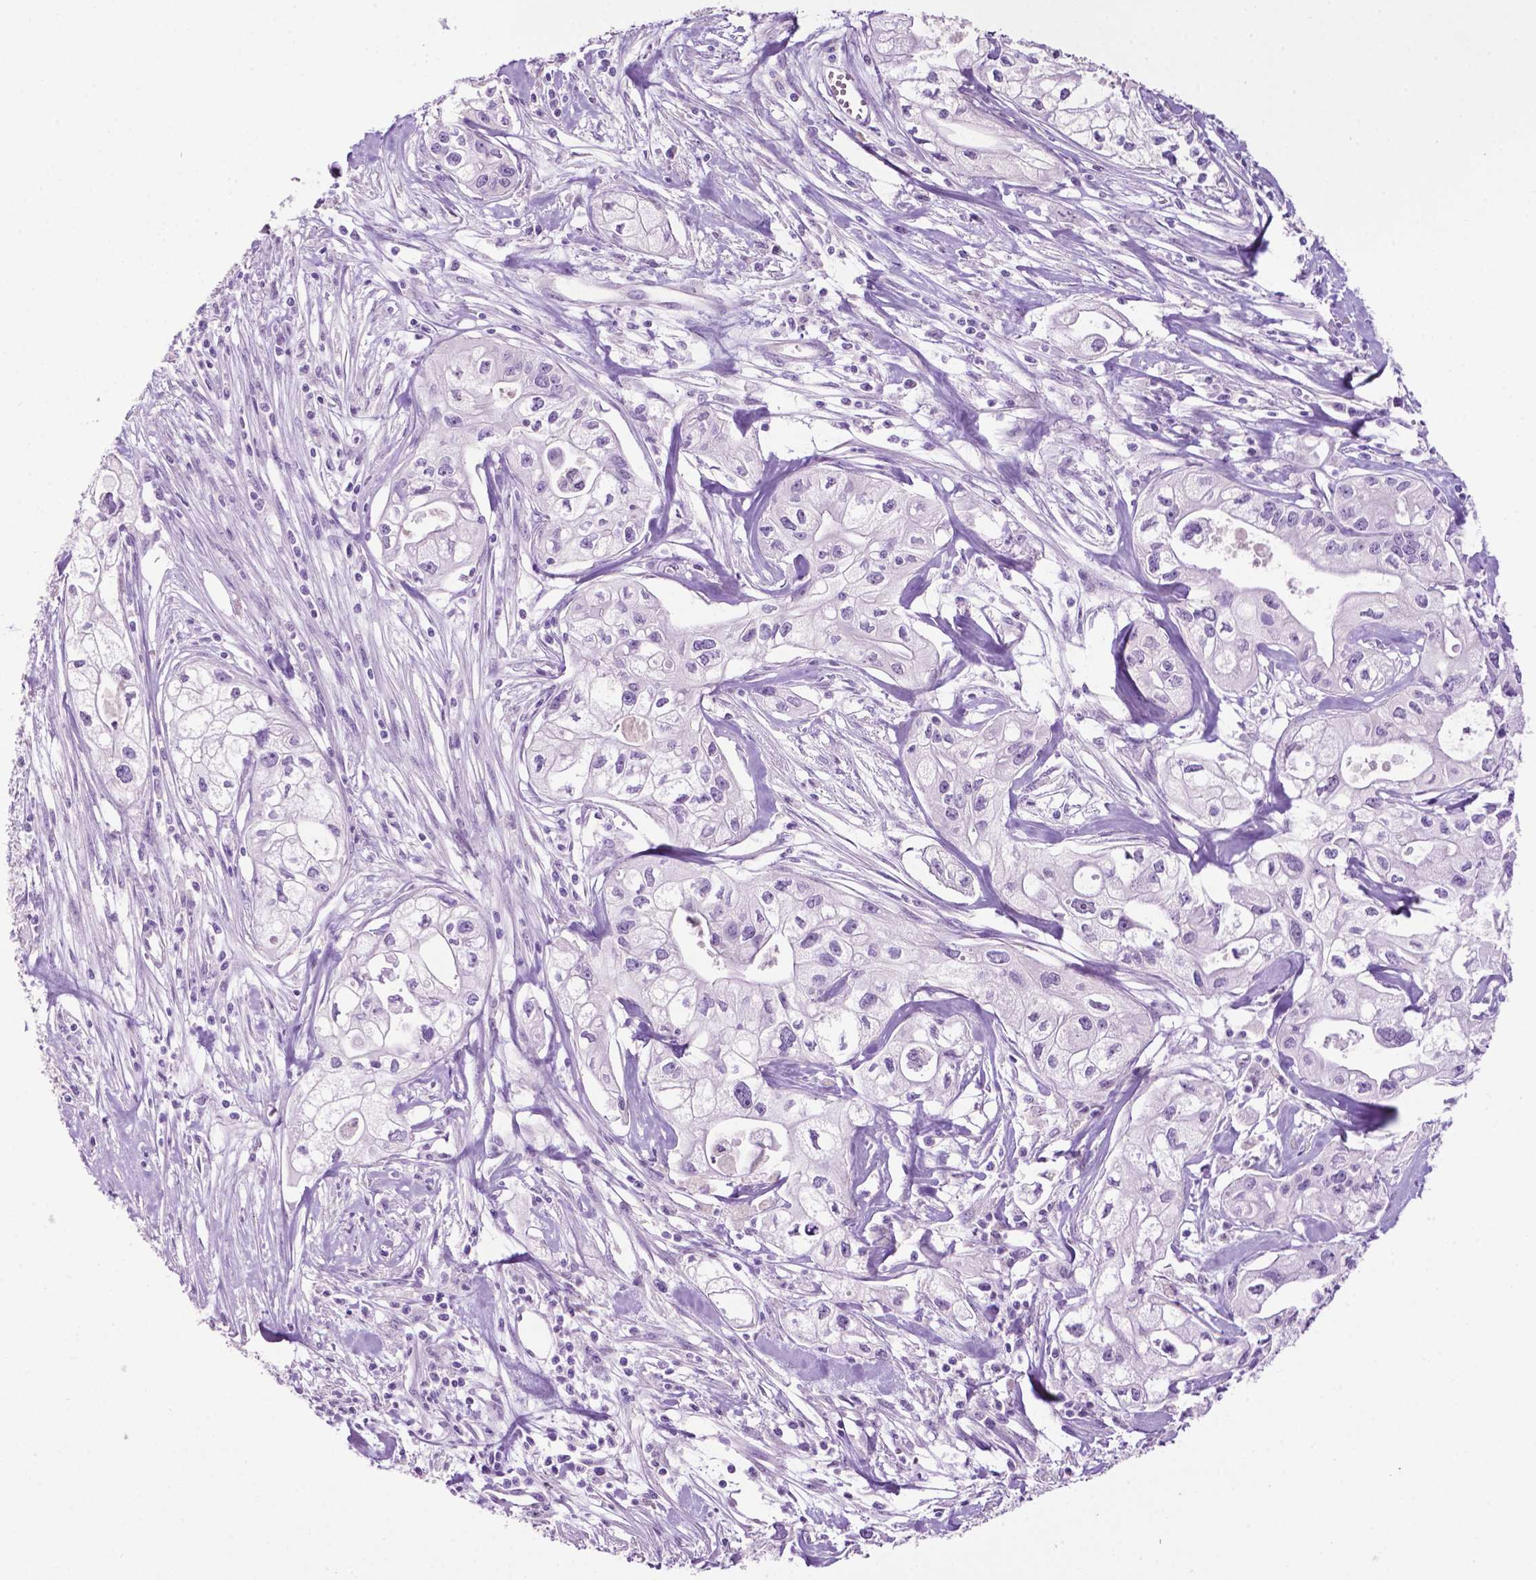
{"staining": {"intensity": "negative", "quantity": "none", "location": "none"}, "tissue": "pancreatic cancer", "cell_type": "Tumor cells", "image_type": "cancer", "snomed": [{"axis": "morphology", "description": "Adenocarcinoma, NOS"}, {"axis": "topography", "description": "Pancreas"}], "caption": "The IHC micrograph has no significant positivity in tumor cells of adenocarcinoma (pancreatic) tissue. The staining is performed using DAB (3,3'-diaminobenzidine) brown chromogen with nuclei counter-stained in using hematoxylin.", "gene": "PHGR1", "patient": {"sex": "male", "age": 70}}